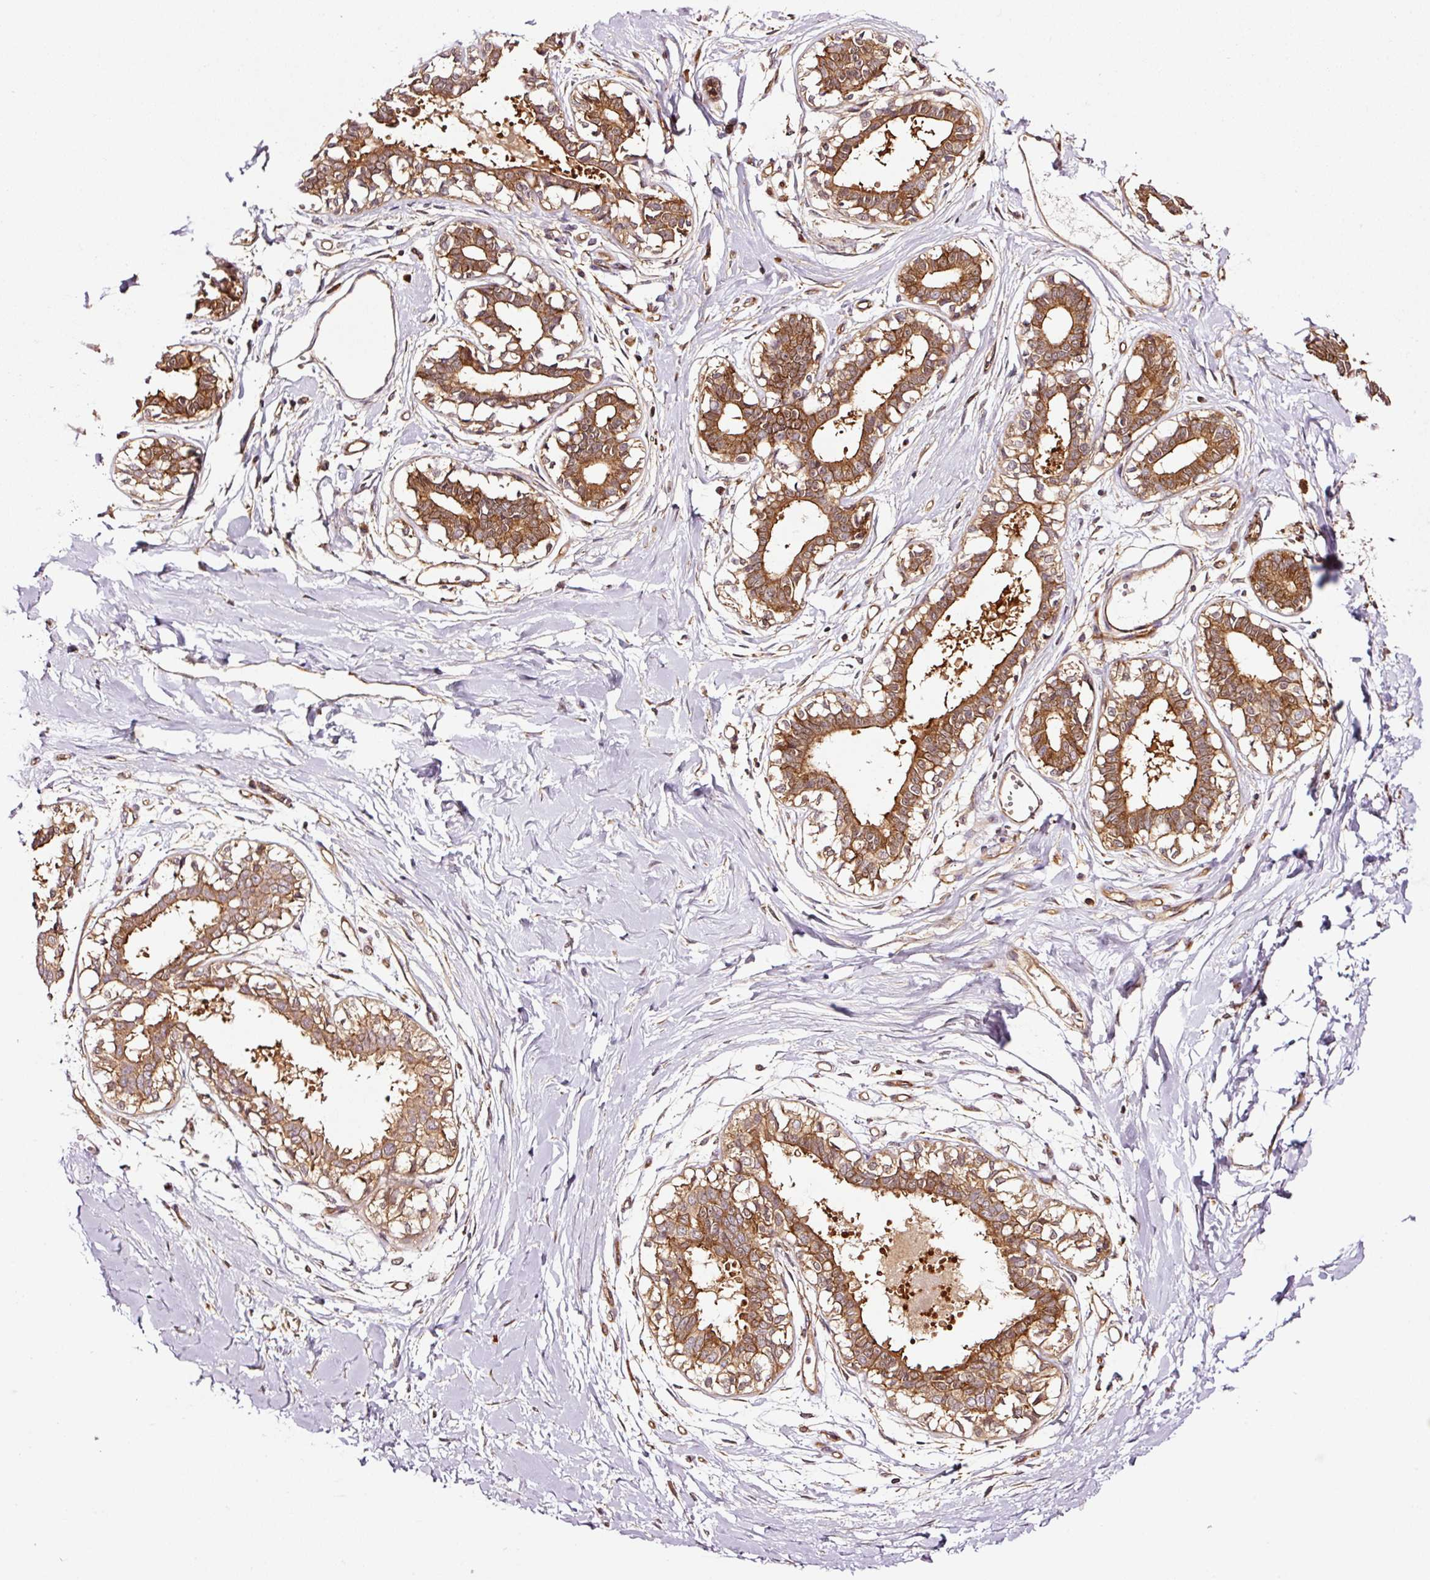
{"staining": {"intensity": "negative", "quantity": "none", "location": "none"}, "tissue": "breast", "cell_type": "Adipocytes", "image_type": "normal", "snomed": [{"axis": "morphology", "description": "Normal tissue, NOS"}, {"axis": "topography", "description": "Breast"}], "caption": "This is an IHC photomicrograph of unremarkable breast. There is no positivity in adipocytes.", "gene": "METAP1", "patient": {"sex": "female", "age": 45}}